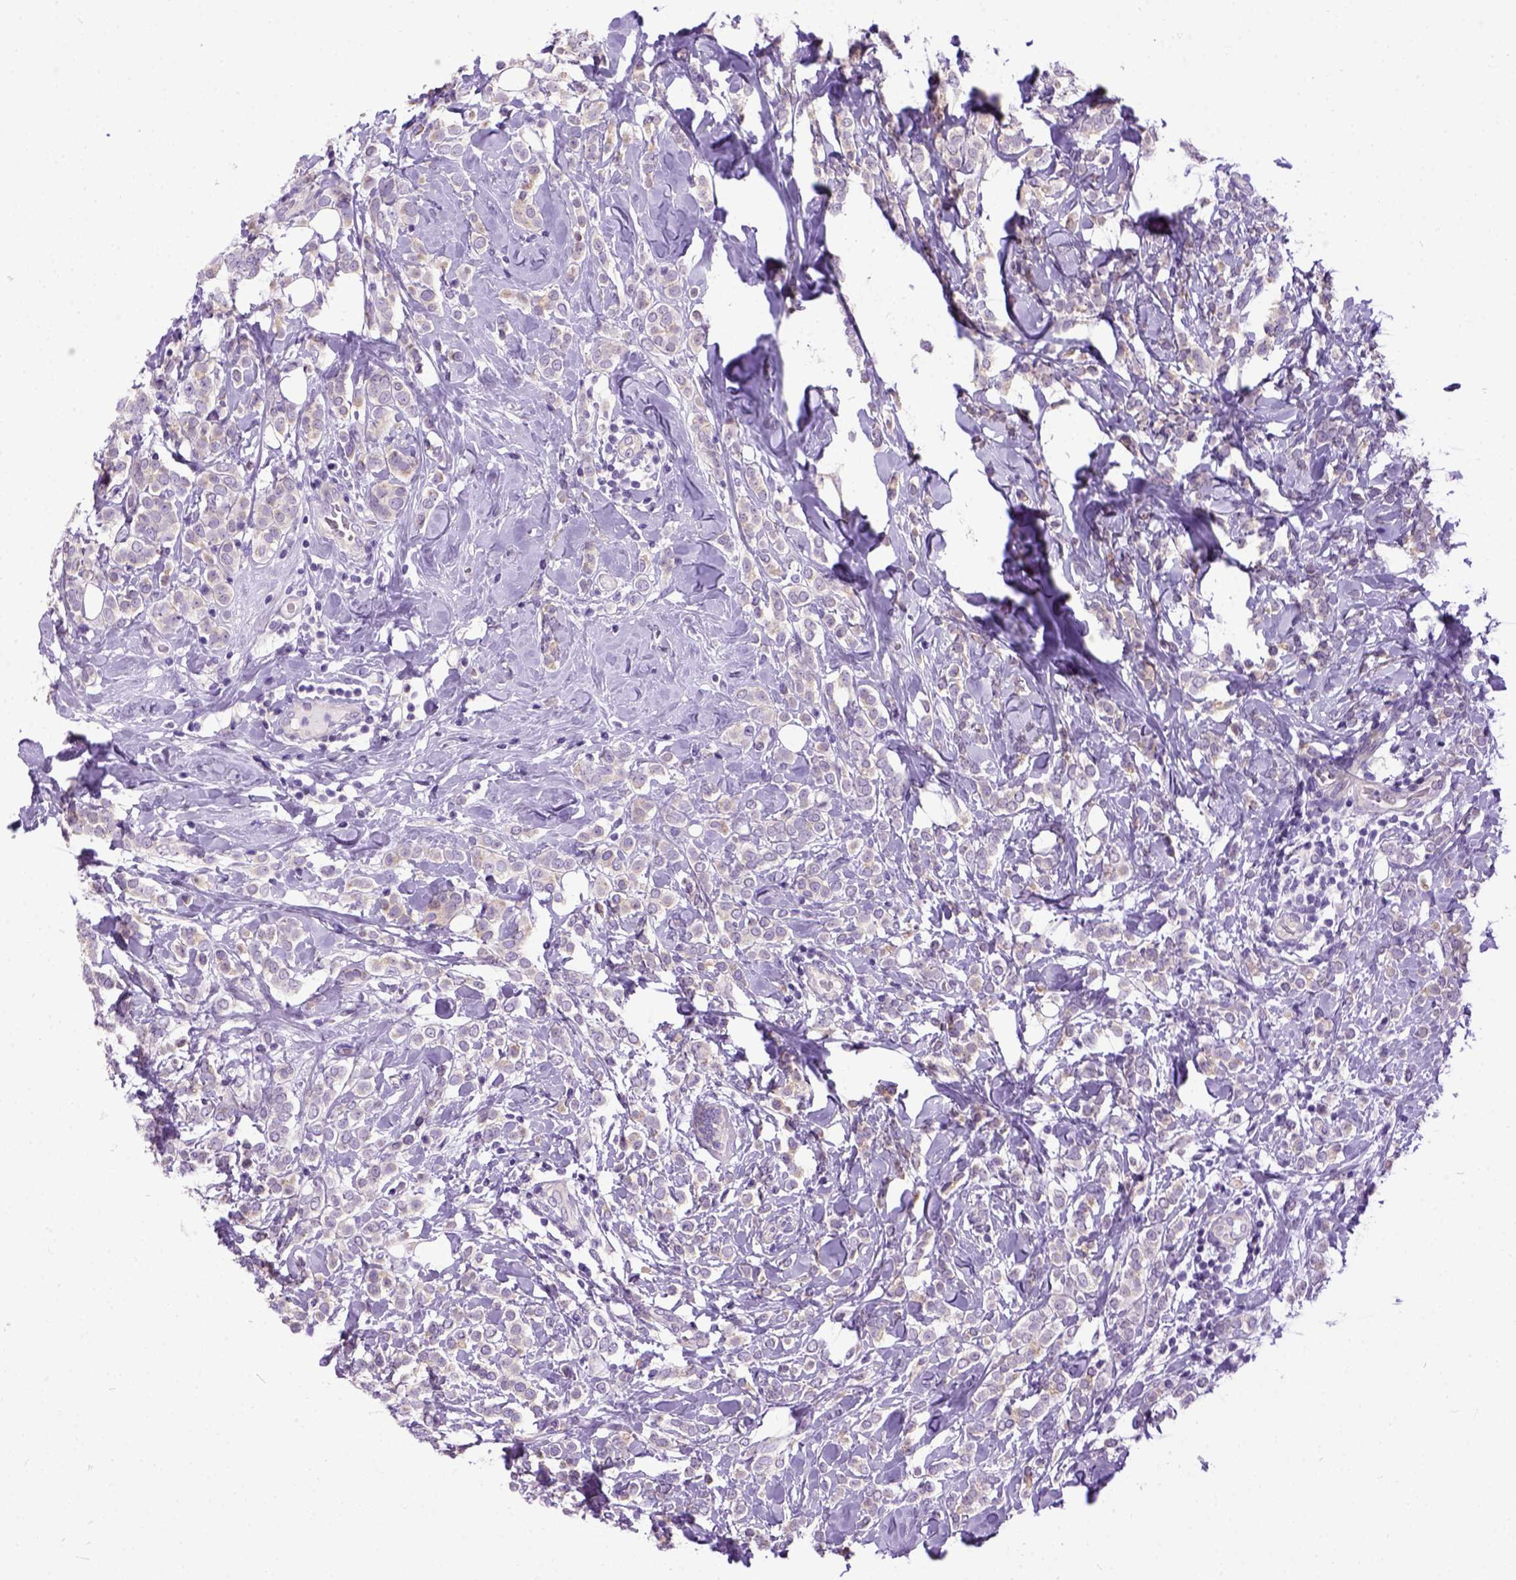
{"staining": {"intensity": "weak", "quantity": "25%-75%", "location": "cytoplasmic/membranous"}, "tissue": "breast cancer", "cell_type": "Tumor cells", "image_type": "cancer", "snomed": [{"axis": "morphology", "description": "Lobular carcinoma"}, {"axis": "topography", "description": "Breast"}], "caption": "Immunohistochemical staining of human breast cancer (lobular carcinoma) shows low levels of weak cytoplasmic/membranous protein positivity in about 25%-75% of tumor cells.", "gene": "NEK5", "patient": {"sex": "female", "age": 49}}